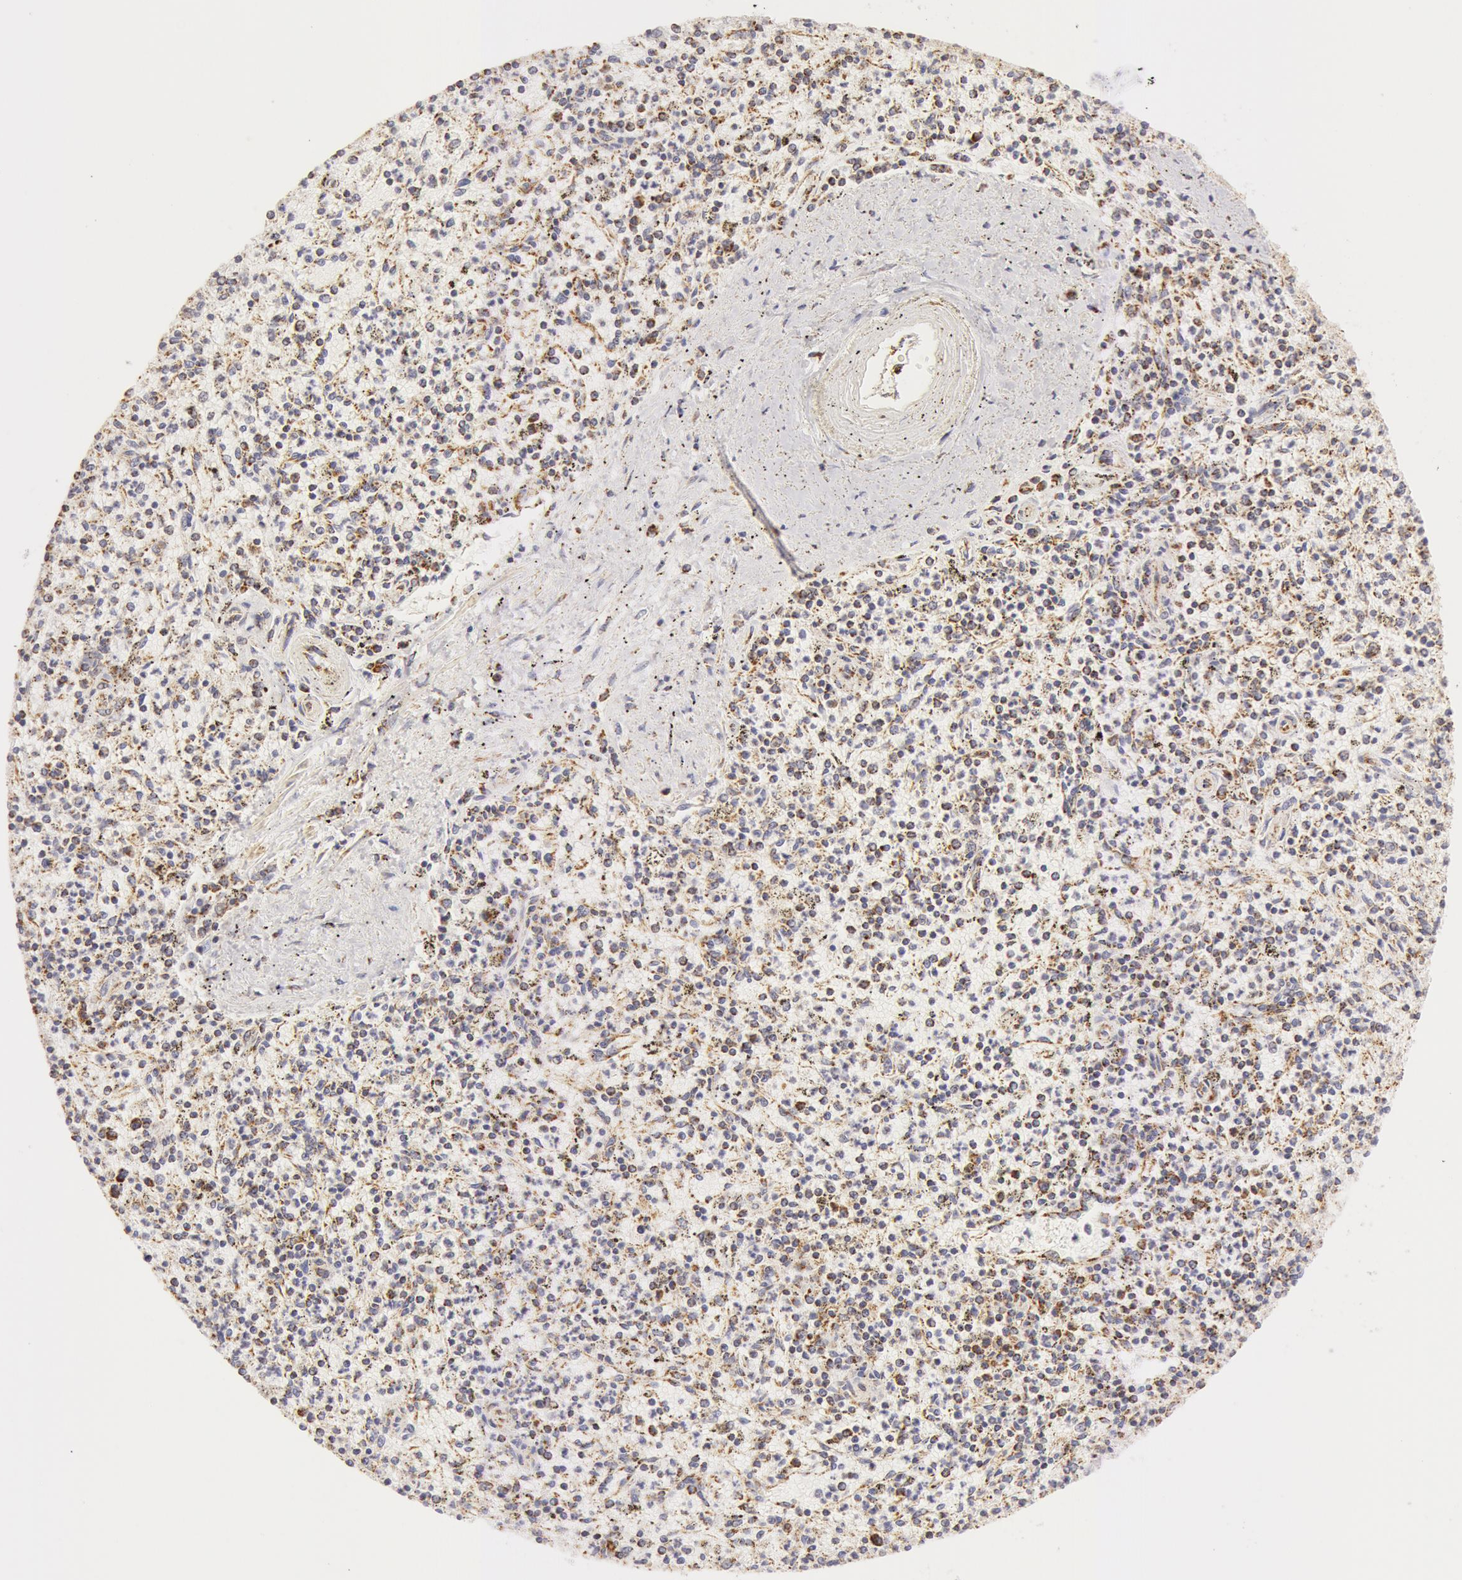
{"staining": {"intensity": "weak", "quantity": "<25%", "location": "cytoplasmic/membranous"}, "tissue": "spleen", "cell_type": "Cells in red pulp", "image_type": "normal", "snomed": [{"axis": "morphology", "description": "Normal tissue, NOS"}, {"axis": "topography", "description": "Spleen"}], "caption": "An IHC photomicrograph of benign spleen is shown. There is no staining in cells in red pulp of spleen.", "gene": "ATP5F1B", "patient": {"sex": "male", "age": 72}}